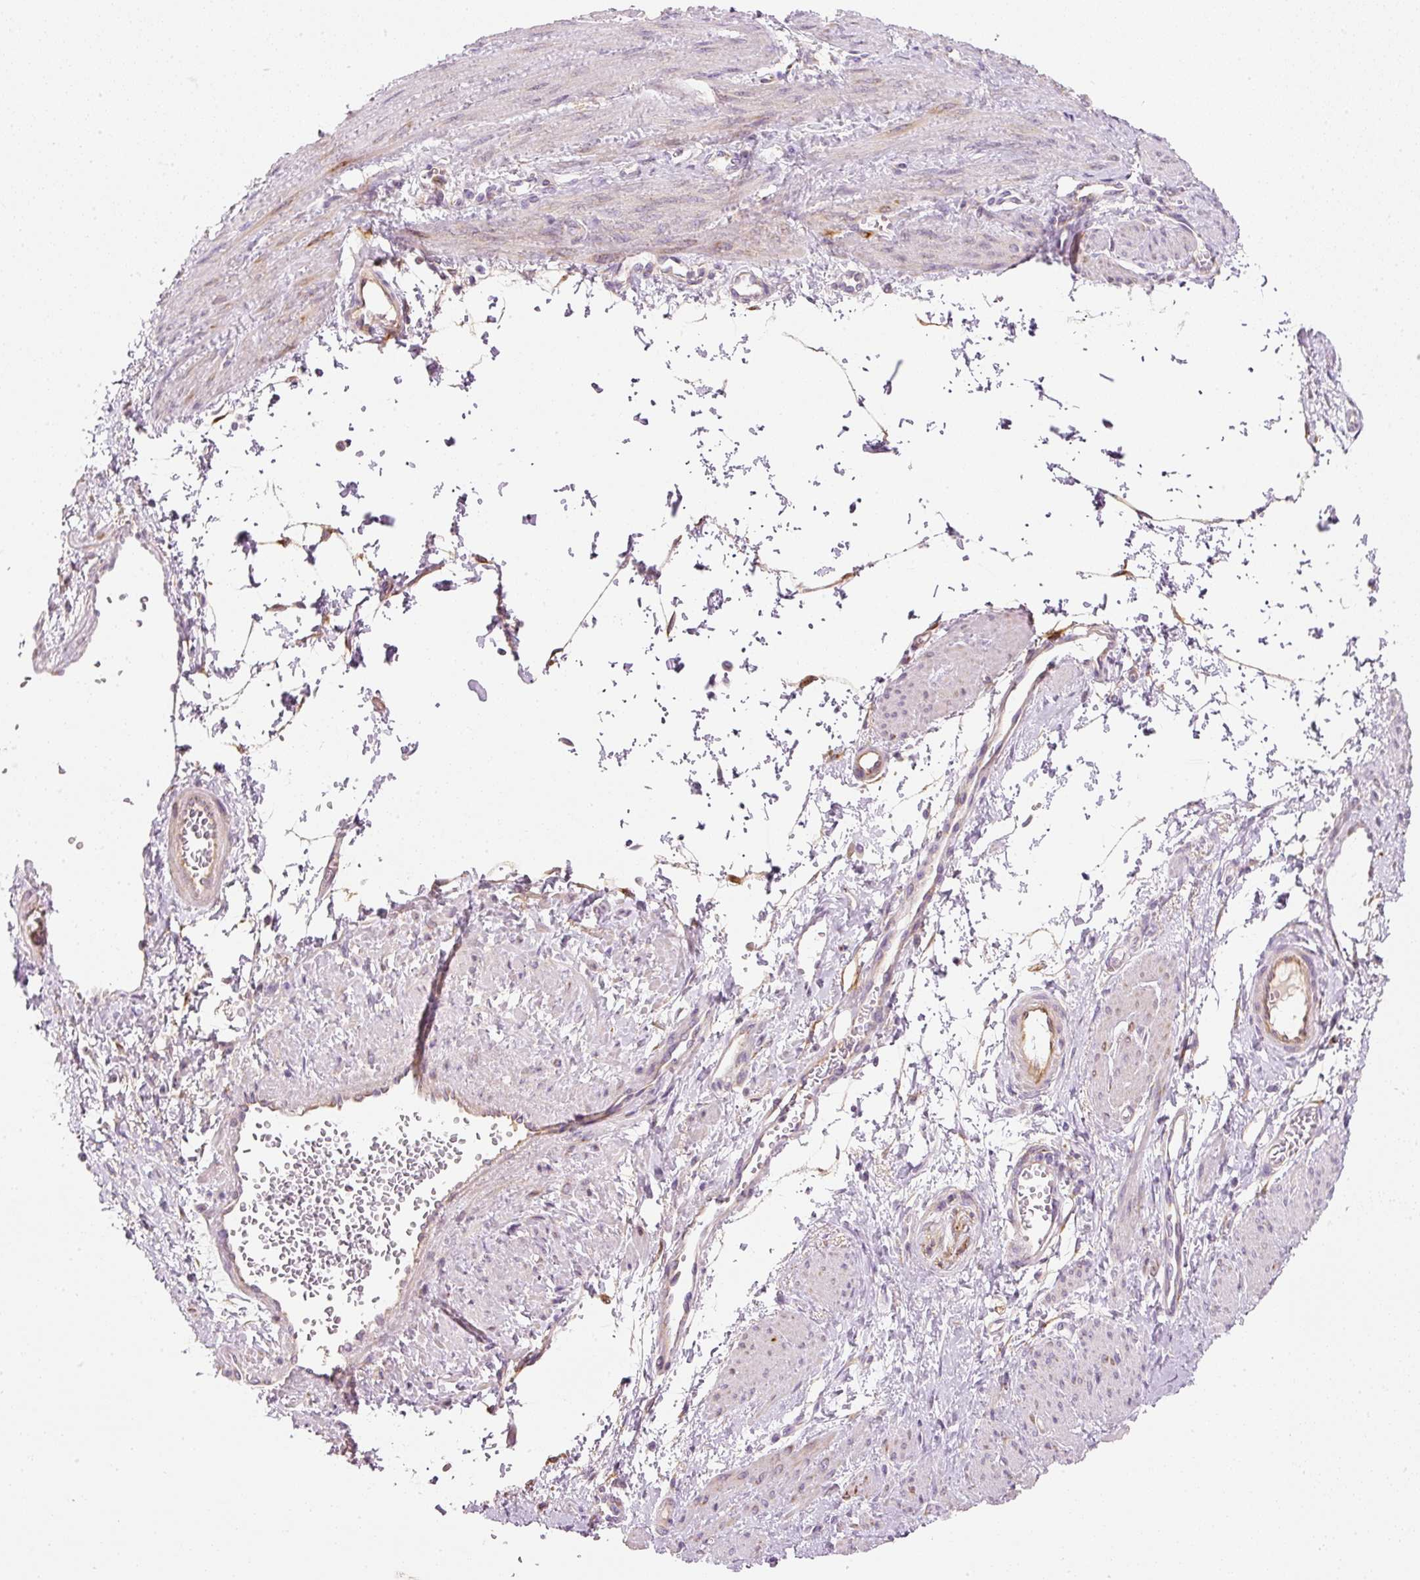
{"staining": {"intensity": "moderate", "quantity": "25%-75%", "location": "cytoplasmic/membranous"}, "tissue": "smooth muscle", "cell_type": "Smooth muscle cells", "image_type": "normal", "snomed": [{"axis": "morphology", "description": "Normal tissue, NOS"}, {"axis": "topography", "description": "Smooth muscle"}, {"axis": "topography", "description": "Uterus"}], "caption": "Smooth muscle stained with DAB (3,3'-diaminobenzidine) IHC displays medium levels of moderate cytoplasmic/membranous expression in about 25%-75% of smooth muscle cells. (Stains: DAB in brown, nuclei in blue, Microscopy: brightfield microscopy at high magnification).", "gene": "RNF167", "patient": {"sex": "female", "age": 39}}